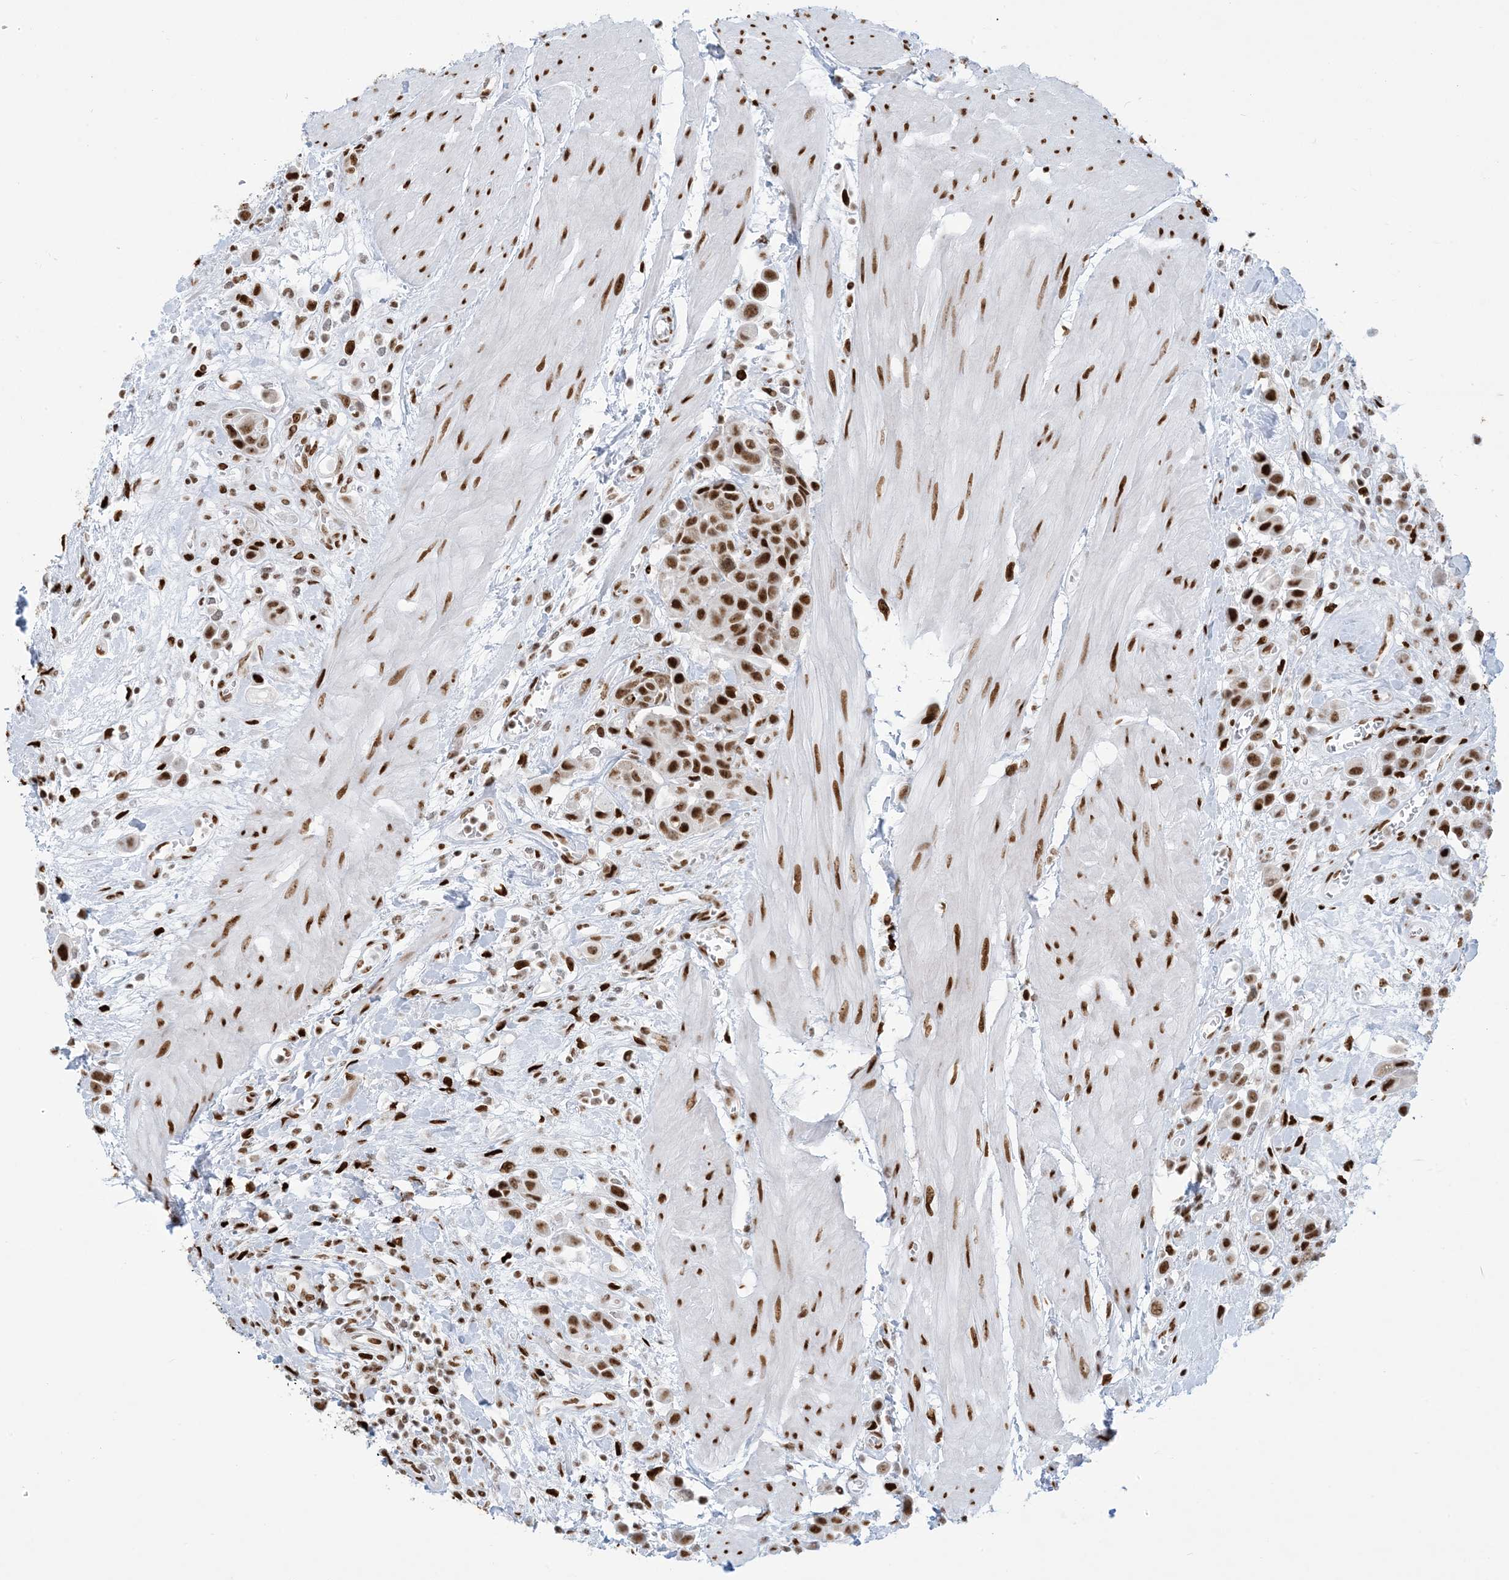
{"staining": {"intensity": "strong", "quantity": ">75%", "location": "nuclear"}, "tissue": "urothelial cancer", "cell_type": "Tumor cells", "image_type": "cancer", "snomed": [{"axis": "morphology", "description": "Urothelial carcinoma, High grade"}, {"axis": "topography", "description": "Urinary bladder"}], "caption": "High-grade urothelial carcinoma was stained to show a protein in brown. There is high levels of strong nuclear staining in about >75% of tumor cells. (DAB IHC, brown staining for protein, blue staining for nuclei).", "gene": "STAG1", "patient": {"sex": "male", "age": 50}}